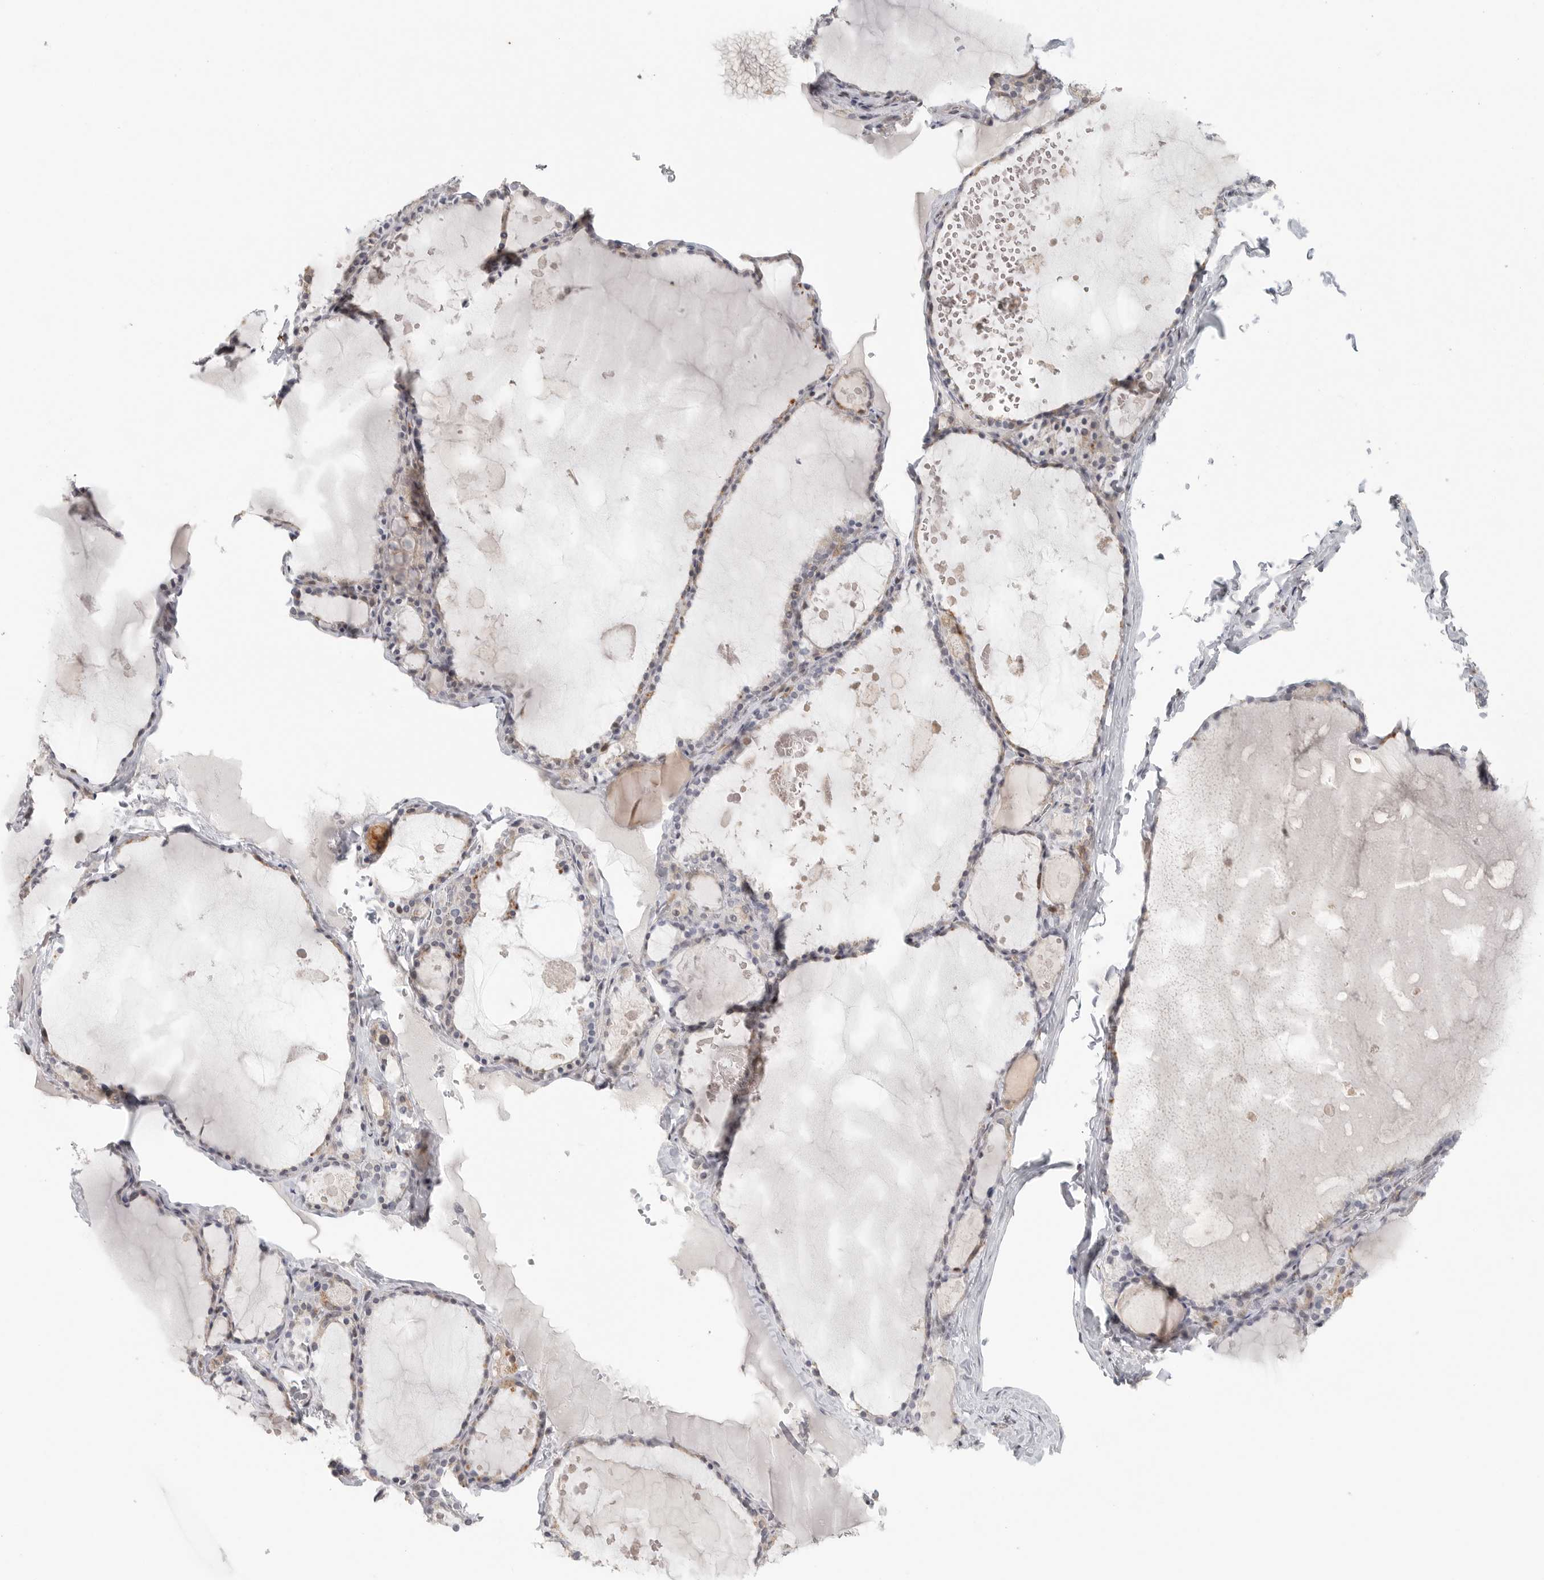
{"staining": {"intensity": "weak", "quantity": "25%-75%", "location": "cytoplasmic/membranous"}, "tissue": "thyroid gland", "cell_type": "Glandular cells", "image_type": "normal", "snomed": [{"axis": "morphology", "description": "Normal tissue, NOS"}, {"axis": "topography", "description": "Thyroid gland"}], "caption": "A micrograph of thyroid gland stained for a protein shows weak cytoplasmic/membranous brown staining in glandular cells. (Stains: DAB (3,3'-diaminobenzidine) in brown, nuclei in blue, Microscopy: brightfield microscopy at high magnification).", "gene": "HDAC6", "patient": {"sex": "male", "age": 56}}